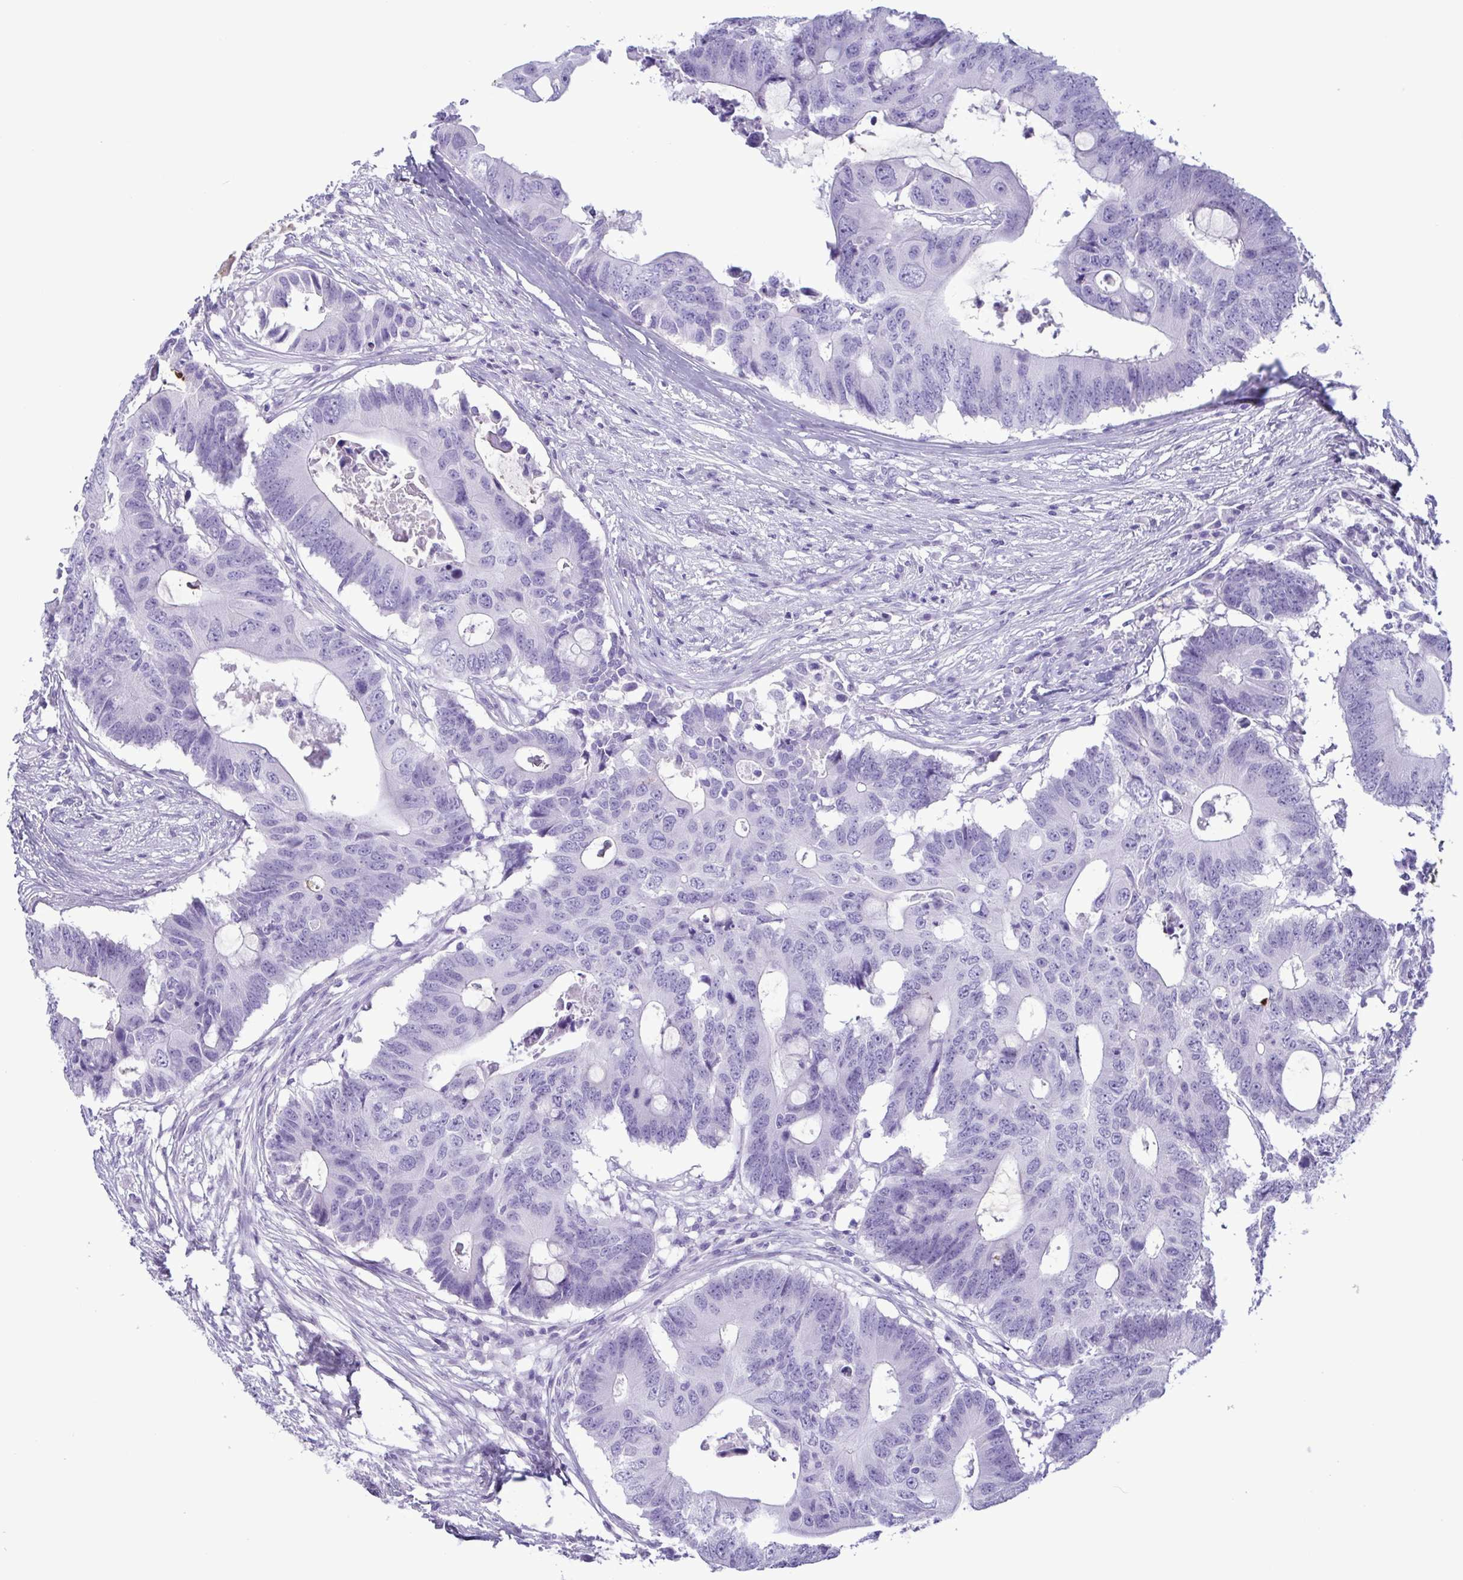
{"staining": {"intensity": "negative", "quantity": "none", "location": "none"}, "tissue": "colorectal cancer", "cell_type": "Tumor cells", "image_type": "cancer", "snomed": [{"axis": "morphology", "description": "Adenocarcinoma, NOS"}, {"axis": "topography", "description": "Colon"}], "caption": "Immunohistochemistry (IHC) micrograph of neoplastic tissue: human colorectal cancer stained with DAB (3,3'-diaminobenzidine) shows no significant protein expression in tumor cells.", "gene": "LTF", "patient": {"sex": "male", "age": 71}}